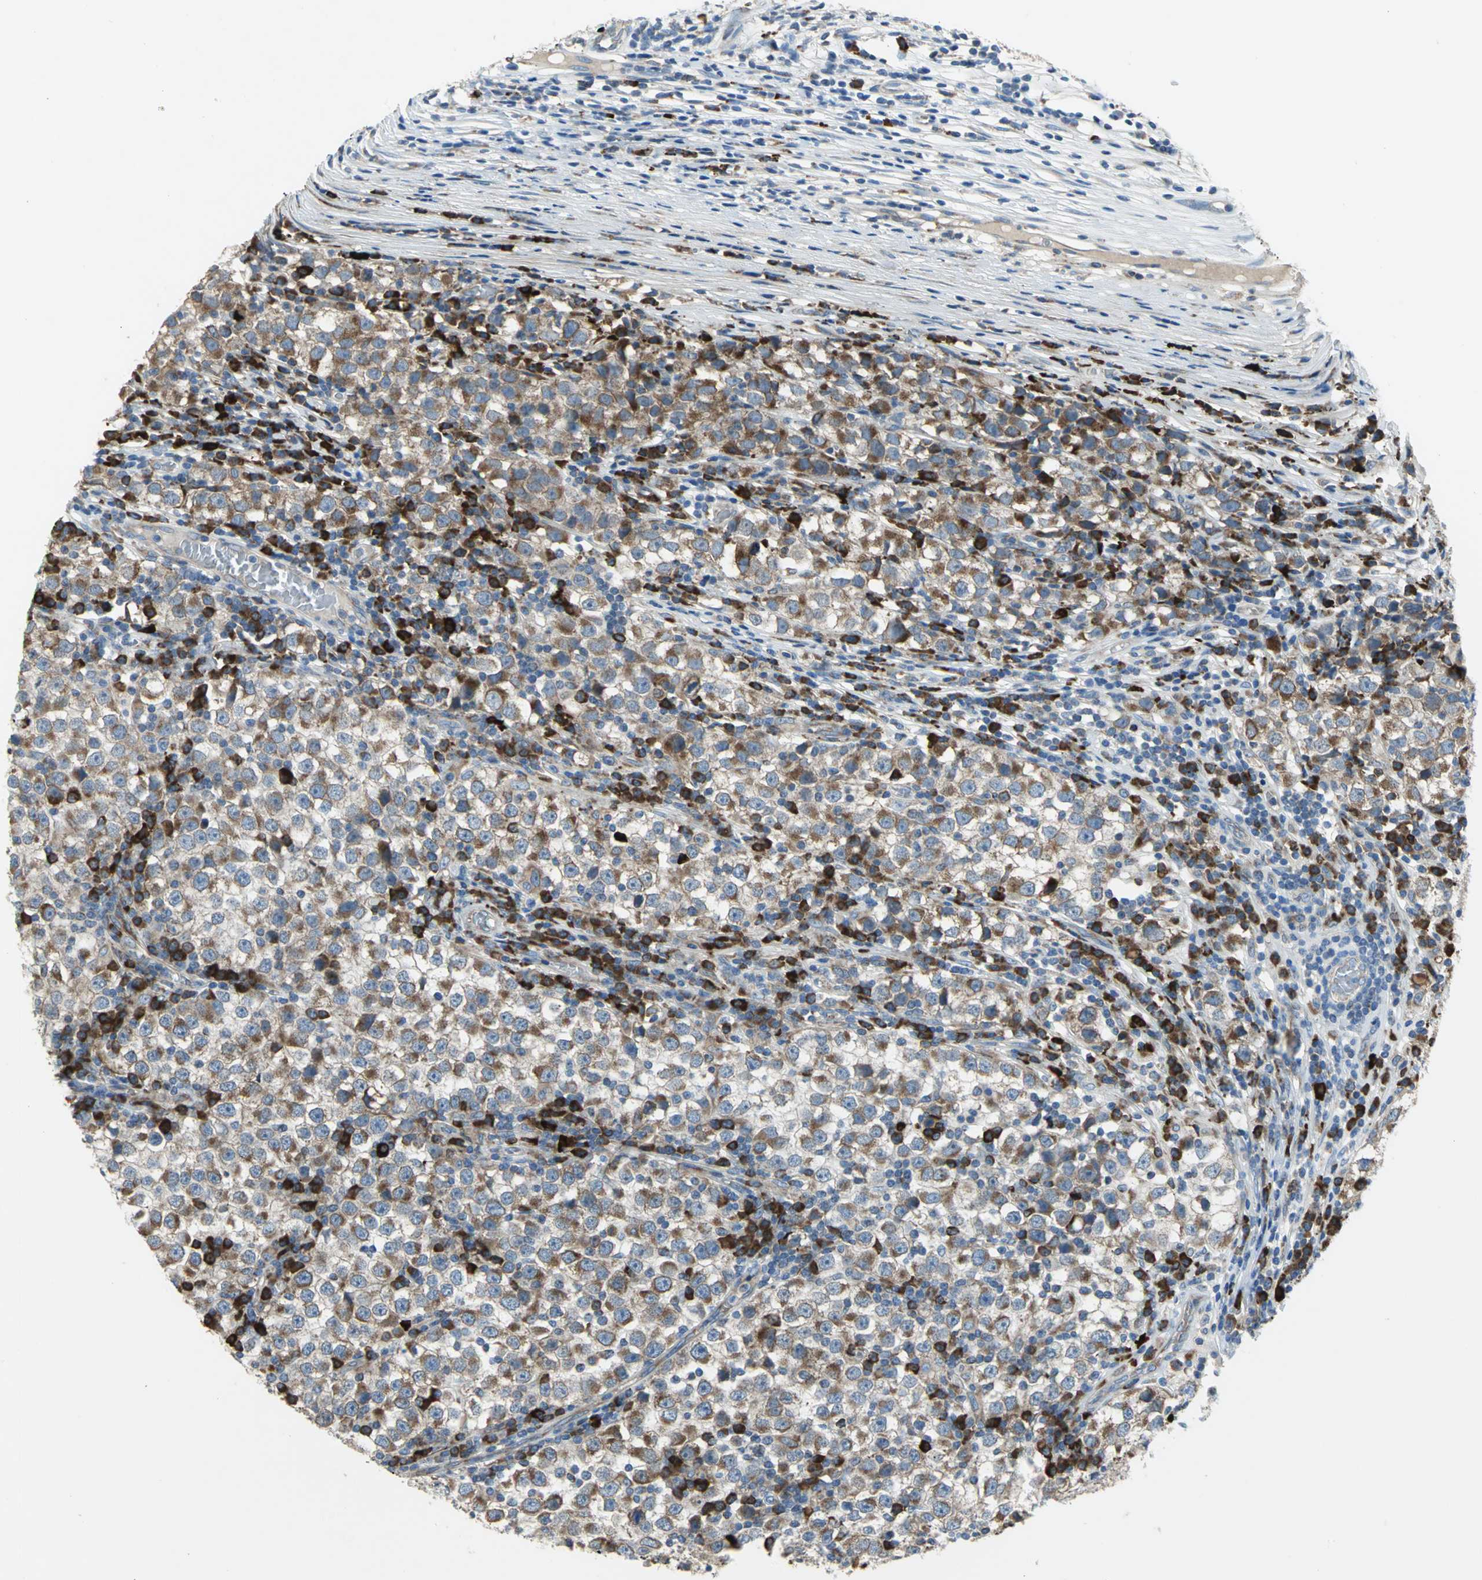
{"staining": {"intensity": "moderate", "quantity": ">75%", "location": "cytoplasmic/membranous"}, "tissue": "testis cancer", "cell_type": "Tumor cells", "image_type": "cancer", "snomed": [{"axis": "morphology", "description": "Seminoma, NOS"}, {"axis": "topography", "description": "Testis"}], "caption": "IHC micrograph of neoplastic tissue: testis cancer stained using IHC displays medium levels of moderate protein expression localized specifically in the cytoplasmic/membranous of tumor cells, appearing as a cytoplasmic/membranous brown color.", "gene": "TULP4", "patient": {"sex": "male", "age": 65}}